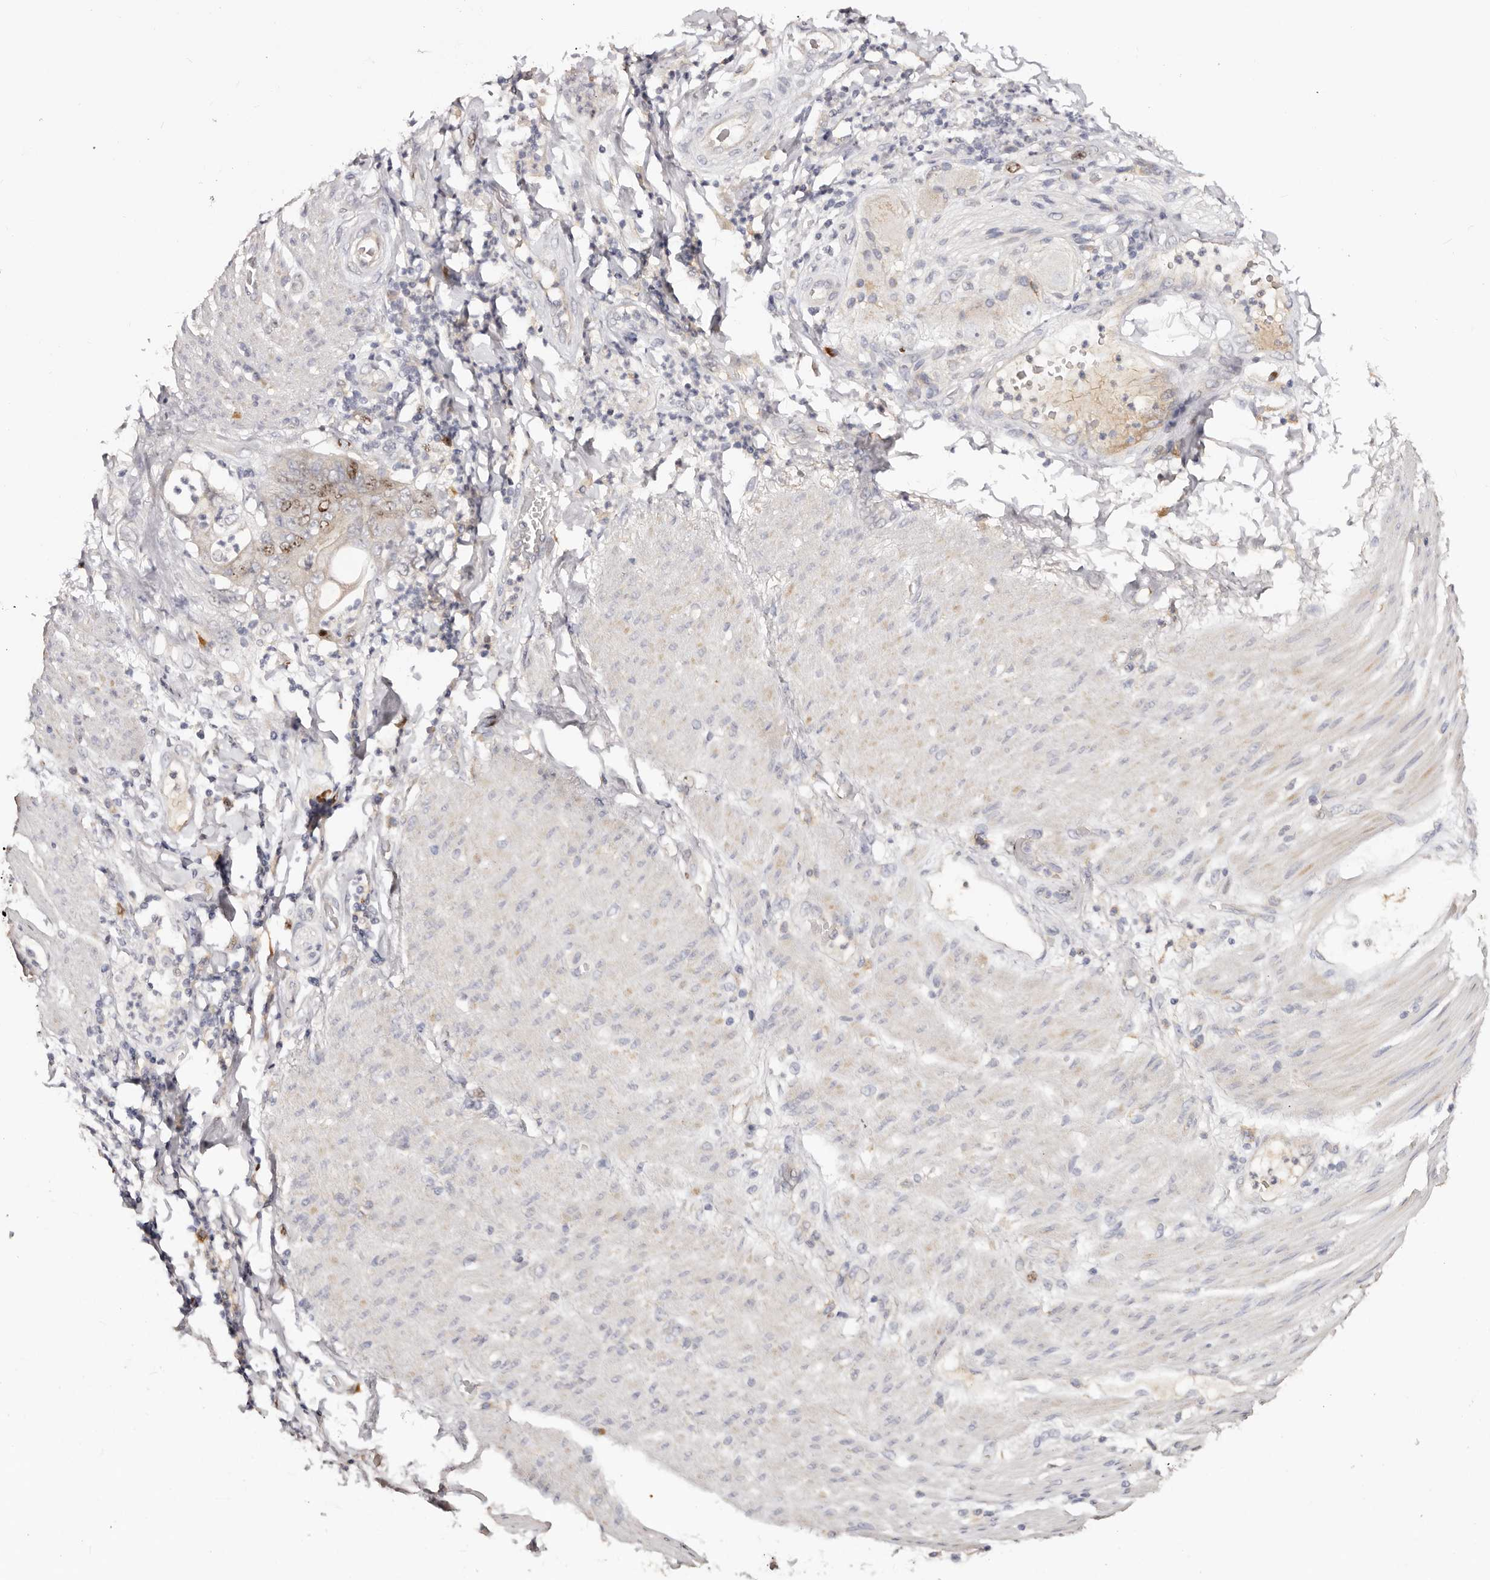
{"staining": {"intensity": "moderate", "quantity": "<25%", "location": "nuclear"}, "tissue": "stomach cancer", "cell_type": "Tumor cells", "image_type": "cancer", "snomed": [{"axis": "morphology", "description": "Adenocarcinoma, NOS"}, {"axis": "topography", "description": "Stomach"}], "caption": "Protein staining by immunohistochemistry demonstrates moderate nuclear positivity in approximately <25% of tumor cells in stomach cancer (adenocarcinoma). The staining is performed using DAB (3,3'-diaminobenzidine) brown chromogen to label protein expression. The nuclei are counter-stained blue using hematoxylin.", "gene": "CCDC190", "patient": {"sex": "female", "age": 73}}